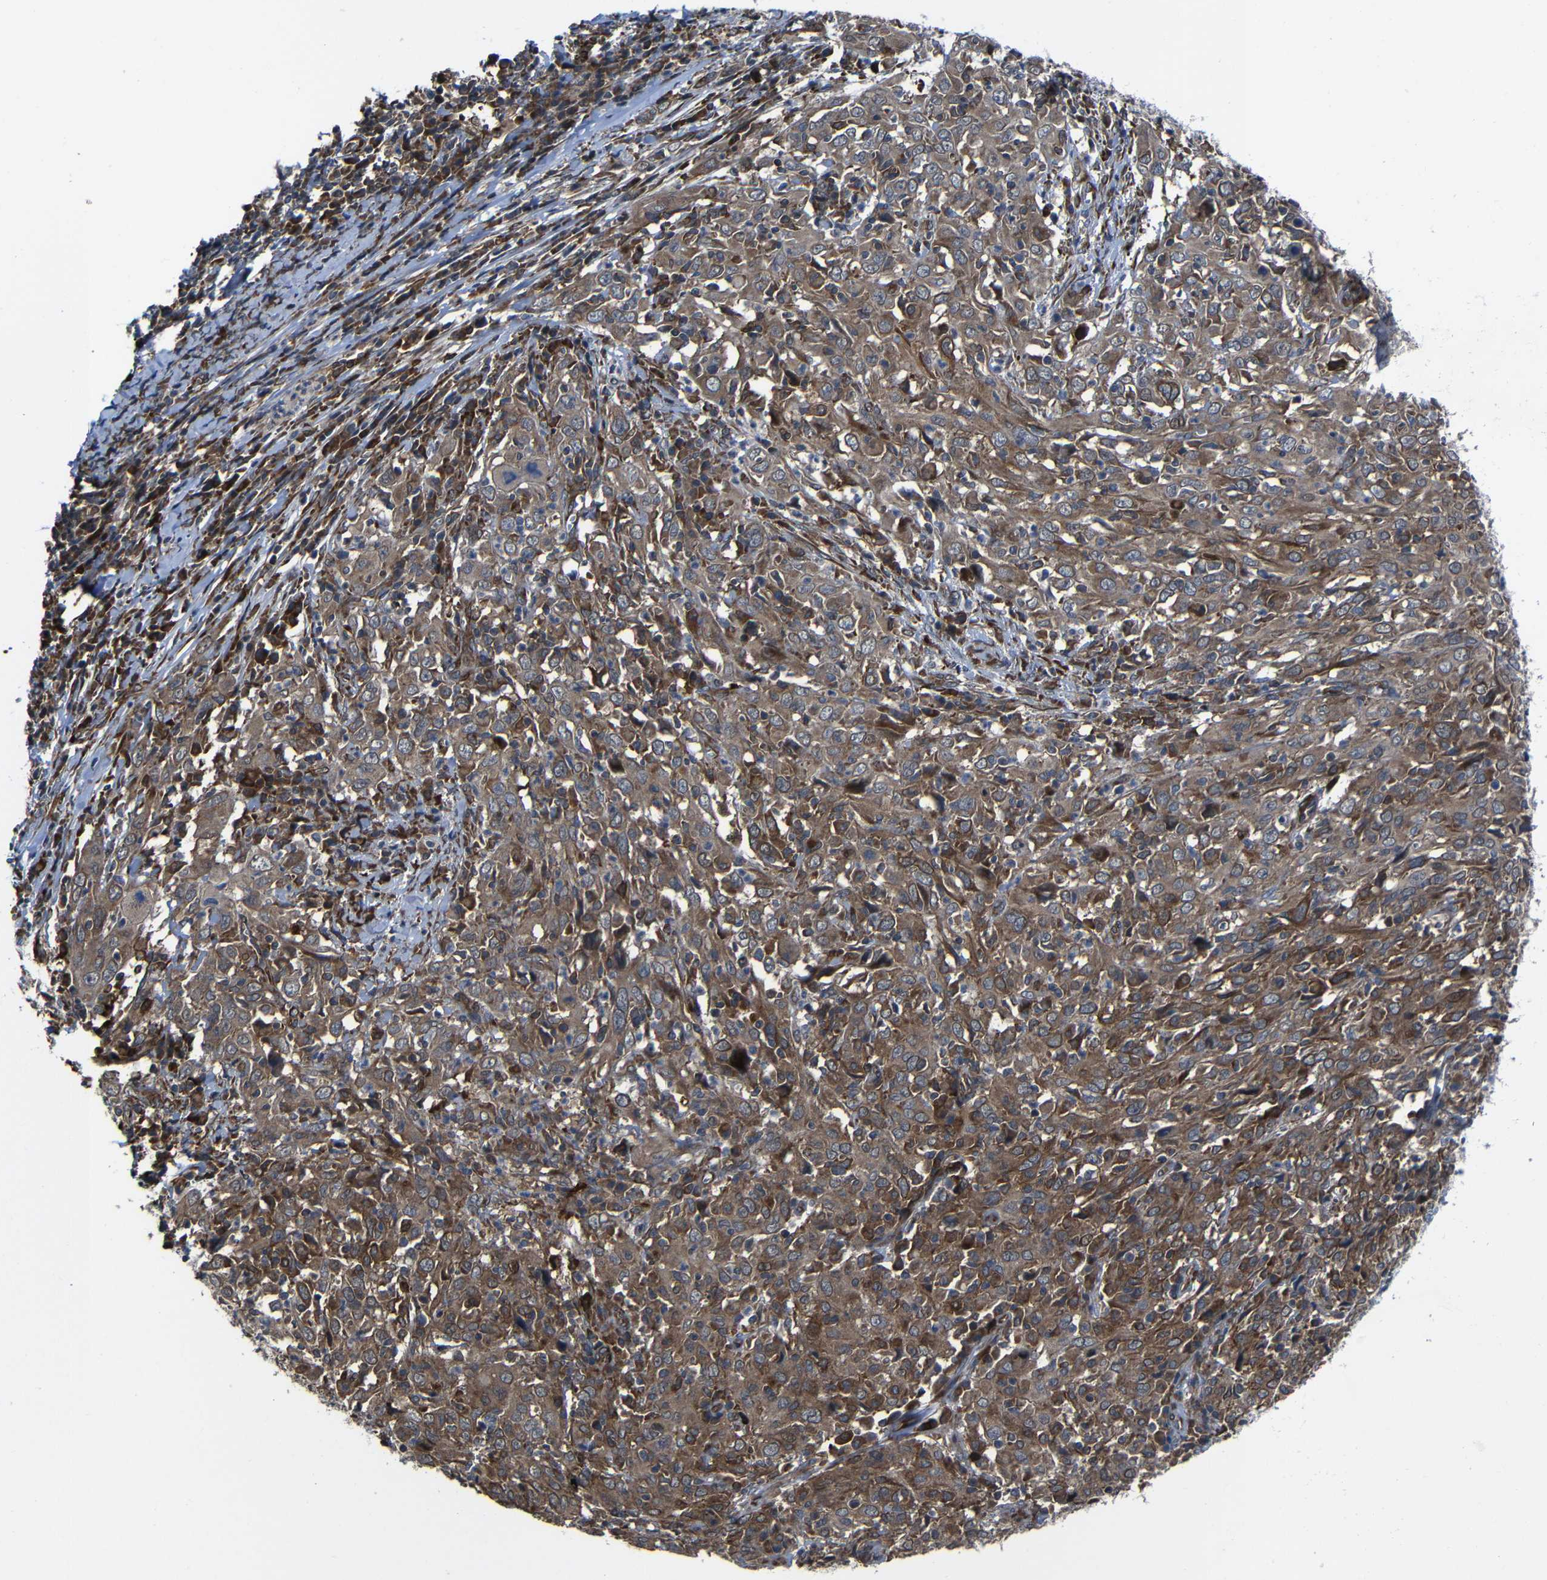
{"staining": {"intensity": "moderate", "quantity": ">75%", "location": "cytoplasmic/membranous"}, "tissue": "cervical cancer", "cell_type": "Tumor cells", "image_type": "cancer", "snomed": [{"axis": "morphology", "description": "Squamous cell carcinoma, NOS"}, {"axis": "topography", "description": "Cervix"}], "caption": "Cervical cancer stained with DAB IHC reveals medium levels of moderate cytoplasmic/membranous positivity in approximately >75% of tumor cells. (DAB (3,3'-diaminobenzidine) = brown stain, brightfield microscopy at high magnification).", "gene": "KIAA0513", "patient": {"sex": "female", "age": 46}}